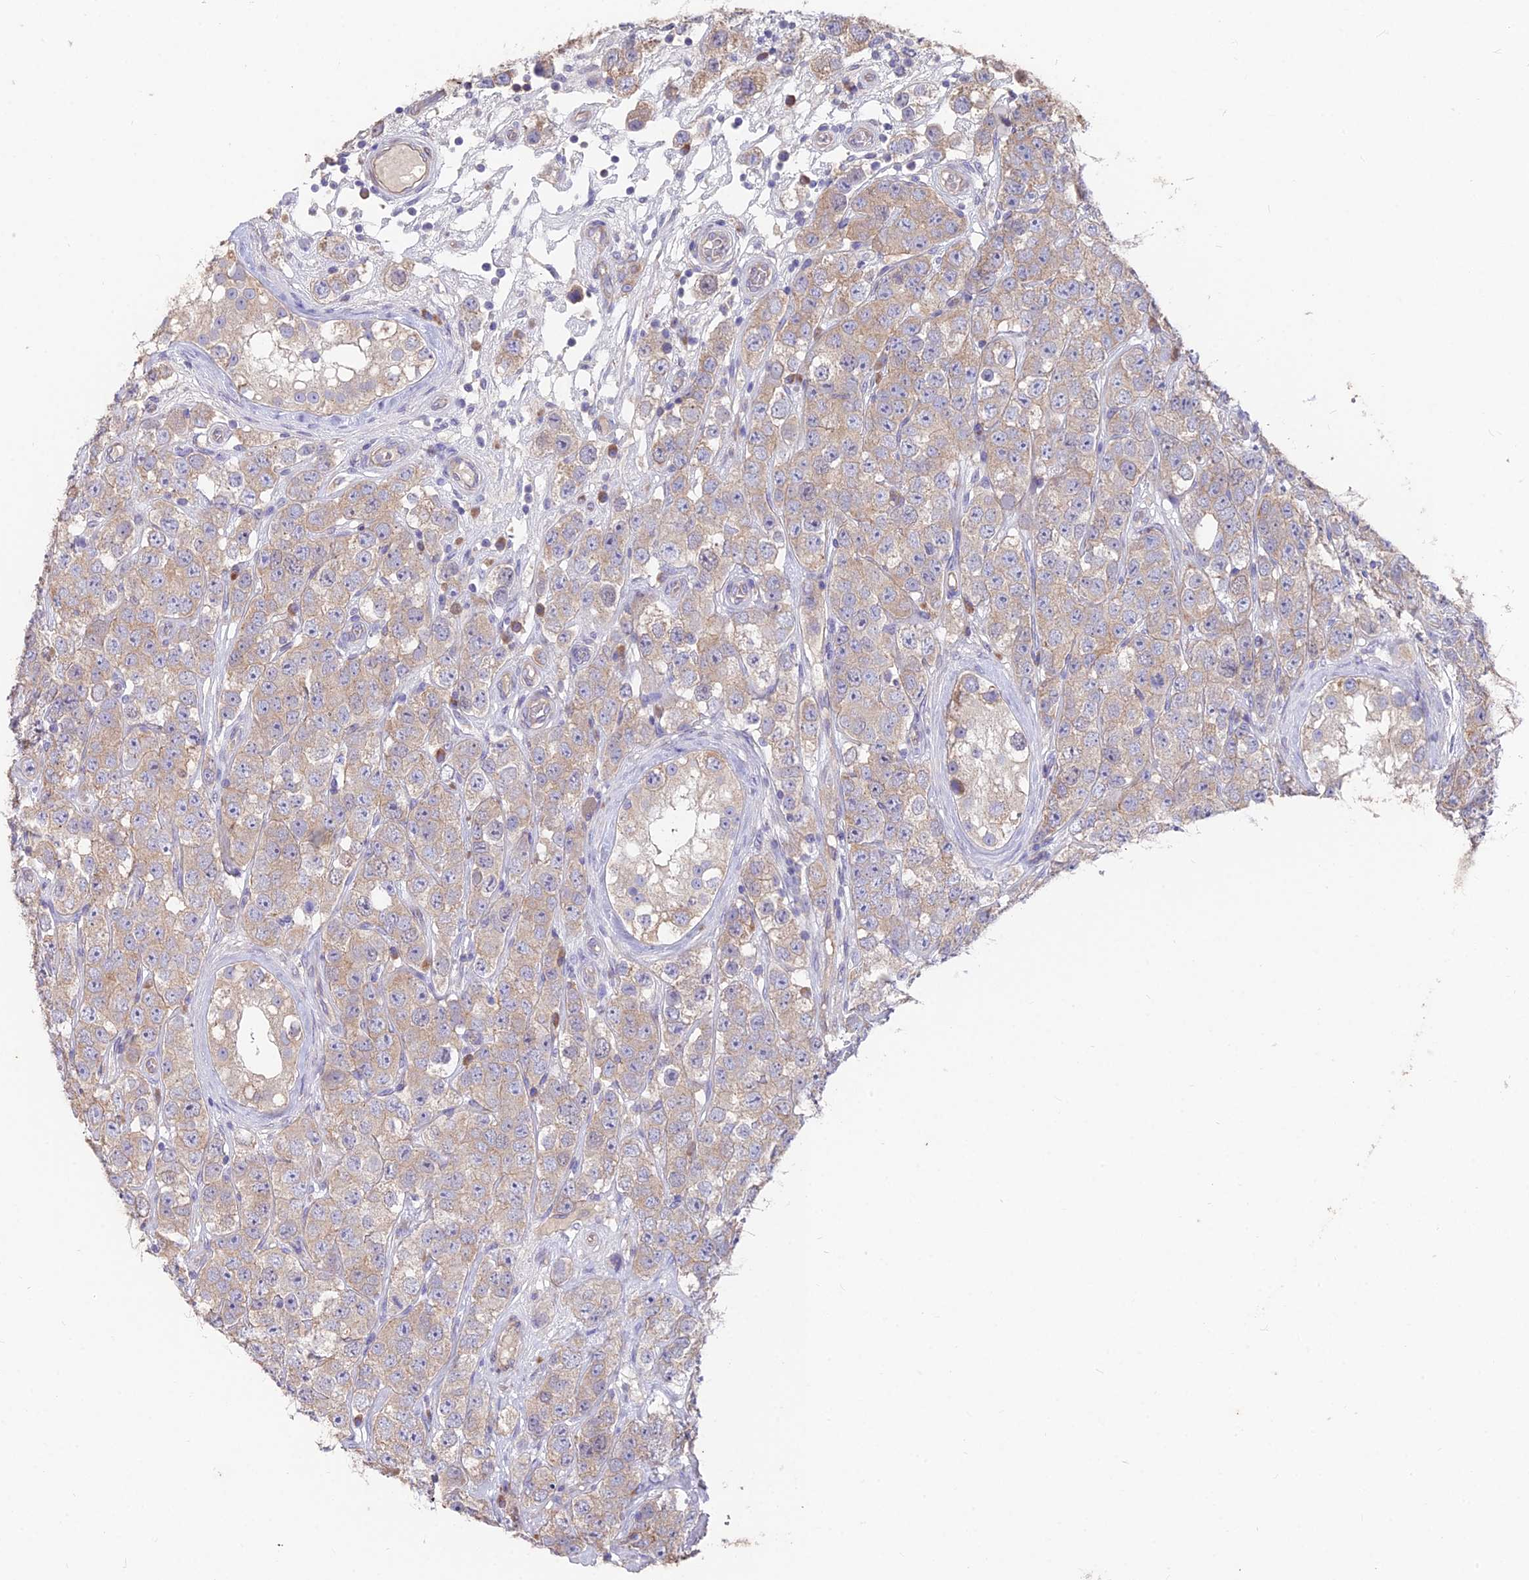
{"staining": {"intensity": "weak", "quantity": "<25%", "location": "cytoplasmic/membranous"}, "tissue": "testis cancer", "cell_type": "Tumor cells", "image_type": "cancer", "snomed": [{"axis": "morphology", "description": "Seminoma, NOS"}, {"axis": "topography", "description": "Testis"}], "caption": "Immunohistochemical staining of seminoma (testis) demonstrates no significant staining in tumor cells. The staining was performed using DAB to visualize the protein expression in brown, while the nuclei were stained in blue with hematoxylin (Magnification: 20x).", "gene": "FAM168B", "patient": {"sex": "male", "age": 28}}